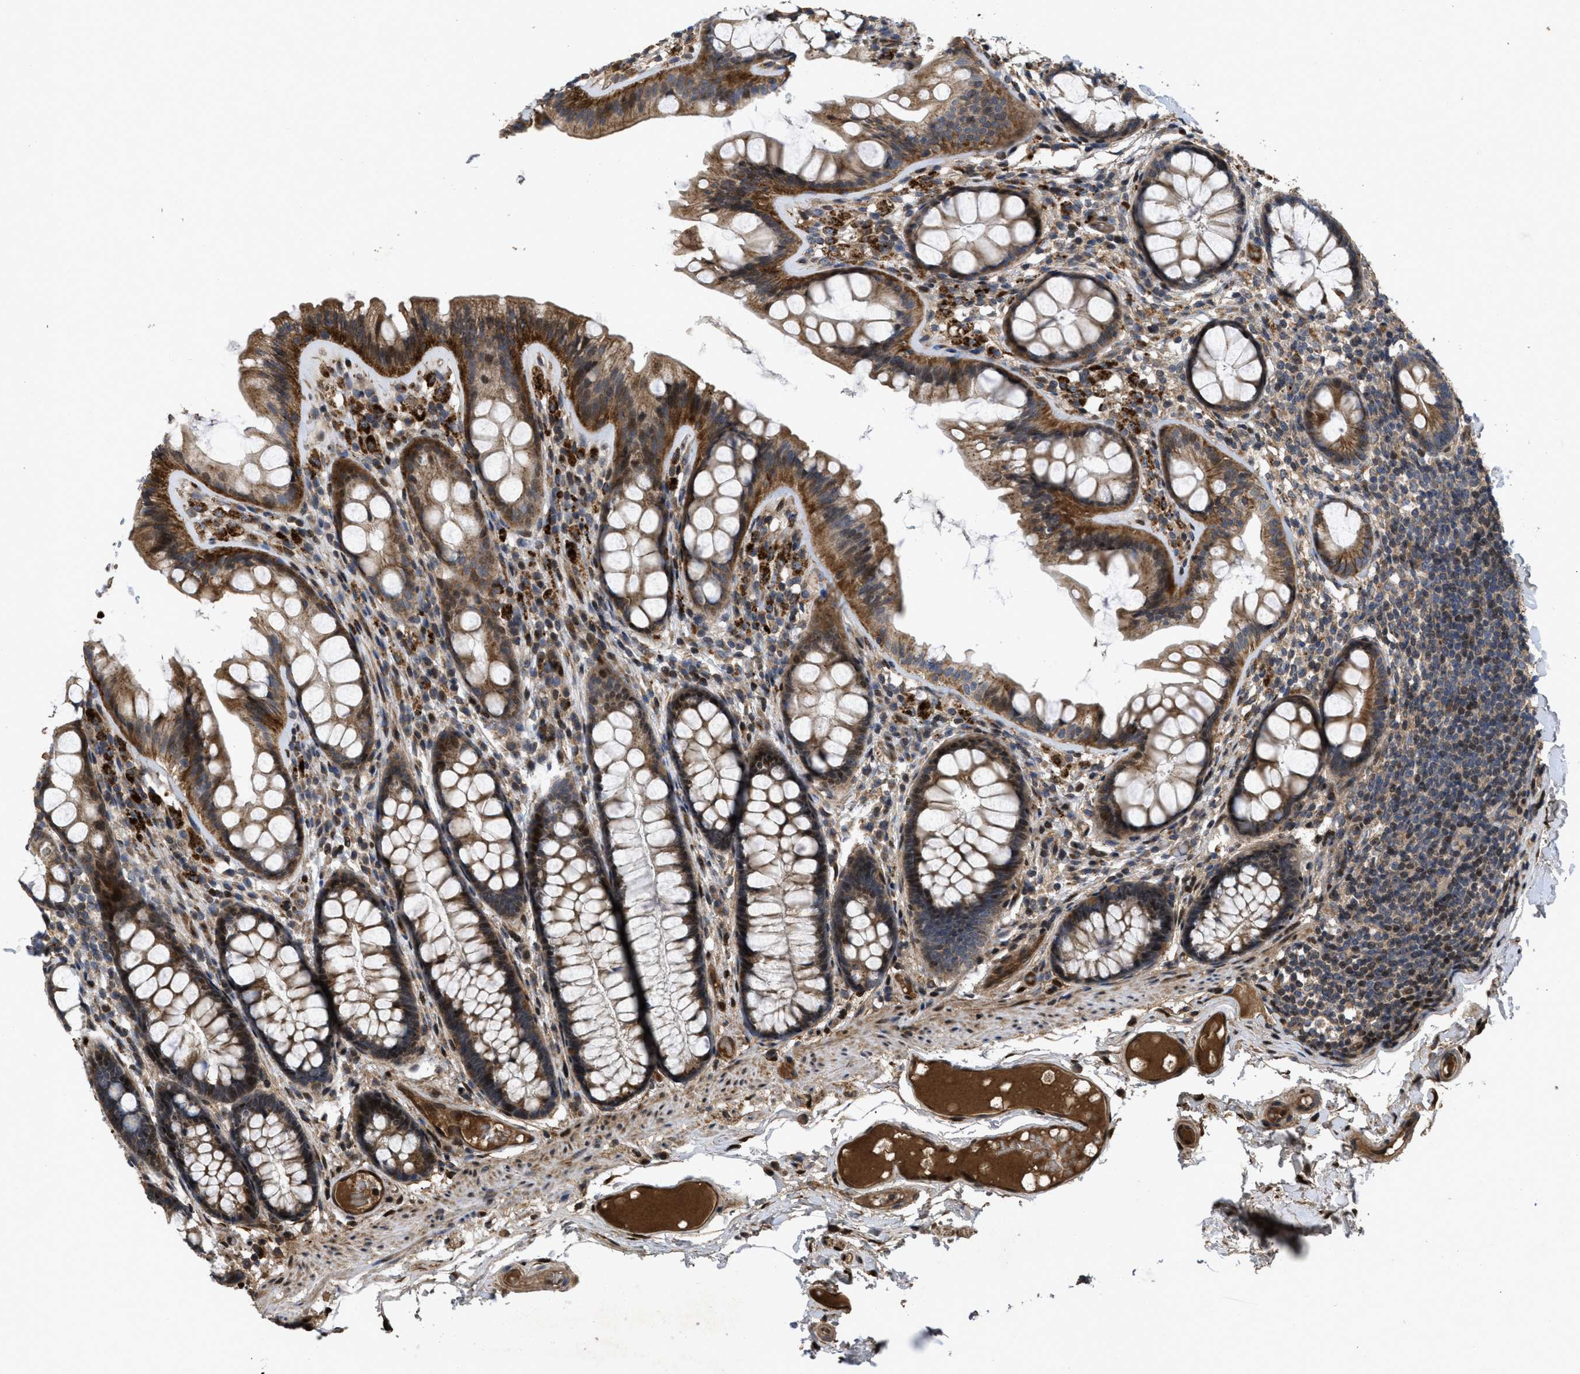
{"staining": {"intensity": "strong", "quantity": ">75%", "location": "cytoplasmic/membranous,nuclear"}, "tissue": "colon", "cell_type": "Endothelial cells", "image_type": "normal", "snomed": [{"axis": "morphology", "description": "Normal tissue, NOS"}, {"axis": "topography", "description": "Colon"}], "caption": "IHC (DAB (3,3'-diaminobenzidine)) staining of benign human colon shows strong cytoplasmic/membranous,nuclear protein staining in approximately >75% of endothelial cells. Using DAB (brown) and hematoxylin (blue) stains, captured at high magnification using brightfield microscopy.", "gene": "CBR3", "patient": {"sex": "female", "age": 56}}